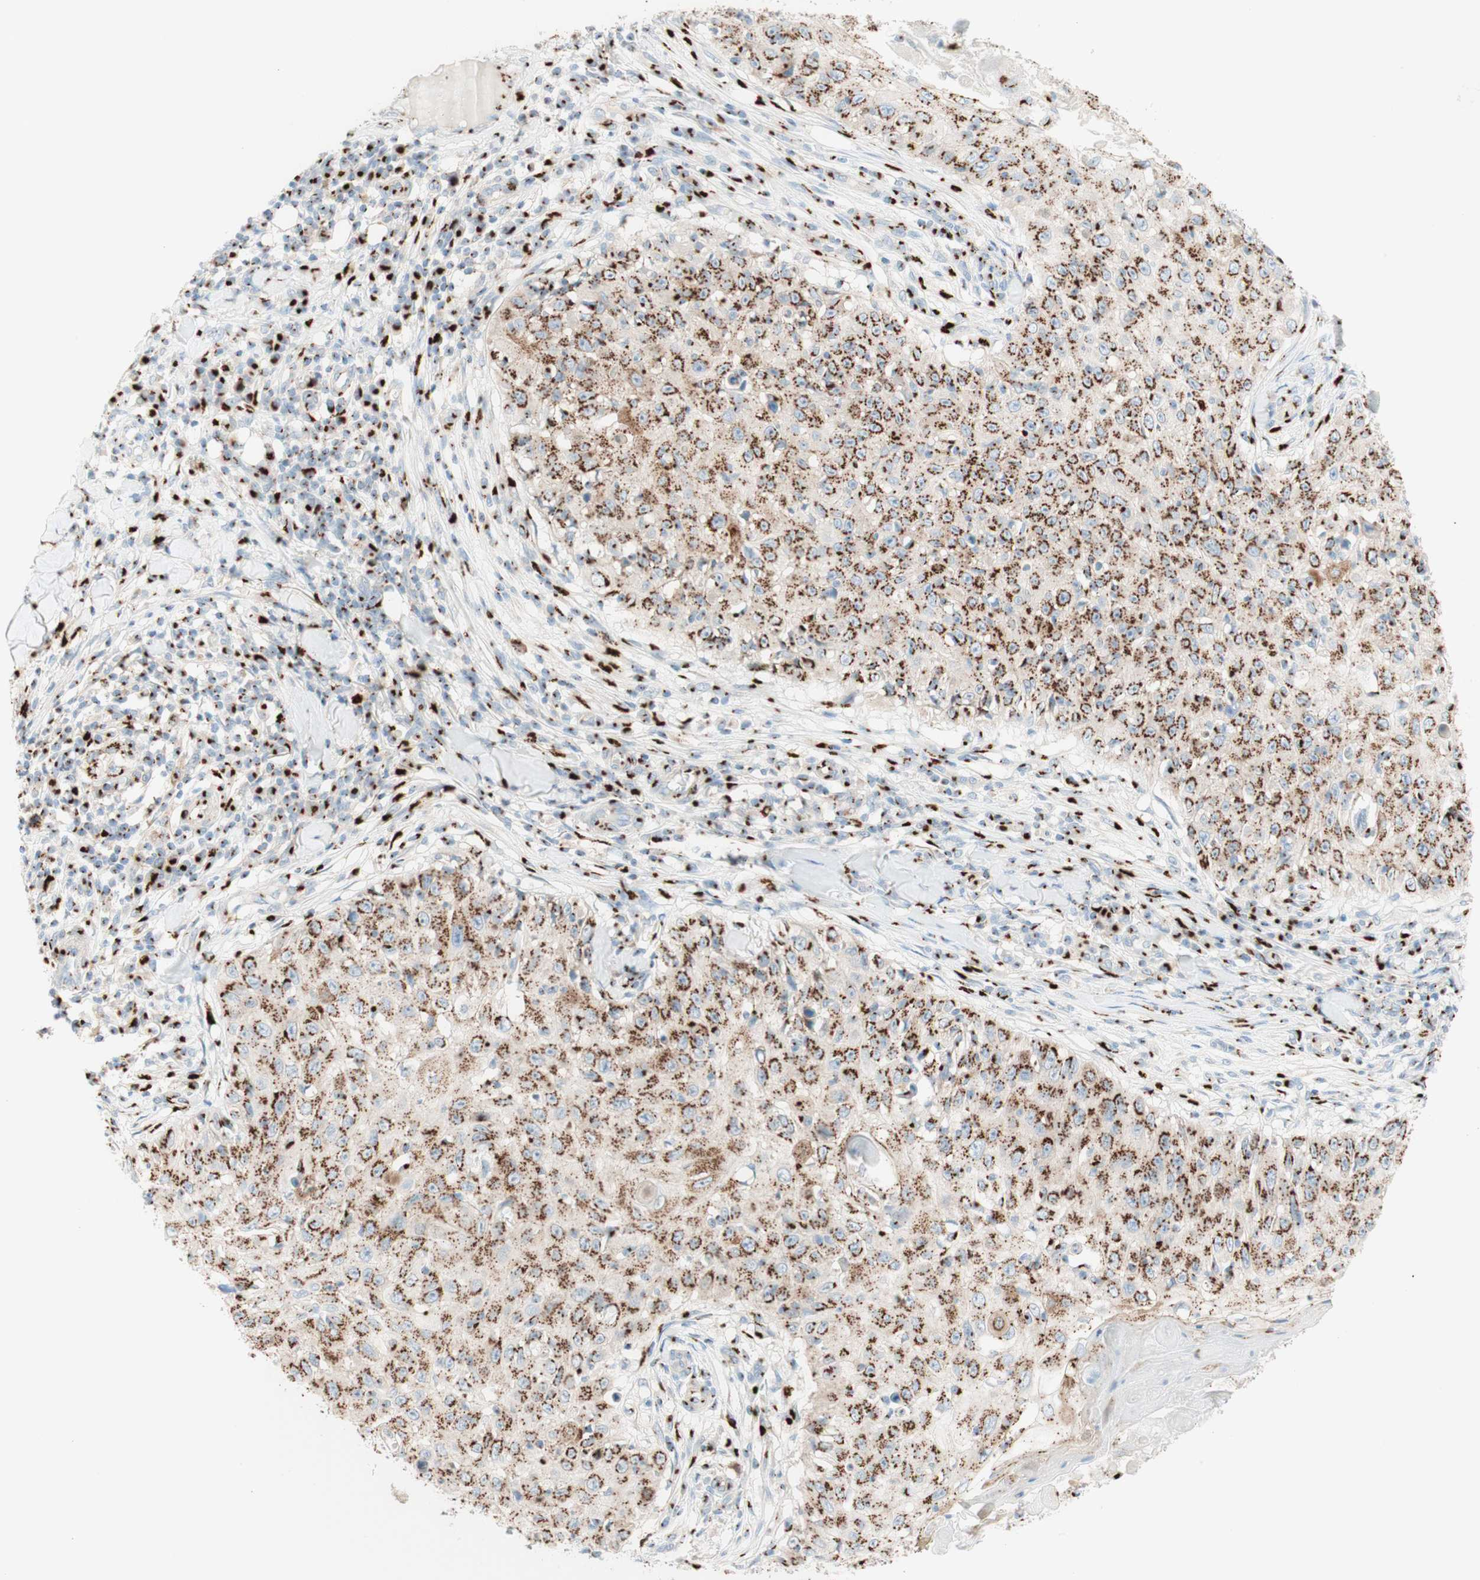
{"staining": {"intensity": "strong", "quantity": ">75%", "location": "cytoplasmic/membranous"}, "tissue": "skin cancer", "cell_type": "Tumor cells", "image_type": "cancer", "snomed": [{"axis": "morphology", "description": "Squamous cell carcinoma, NOS"}, {"axis": "topography", "description": "Skin"}], "caption": "Protein expression analysis of human squamous cell carcinoma (skin) reveals strong cytoplasmic/membranous expression in about >75% of tumor cells.", "gene": "GOLGB1", "patient": {"sex": "male", "age": 86}}